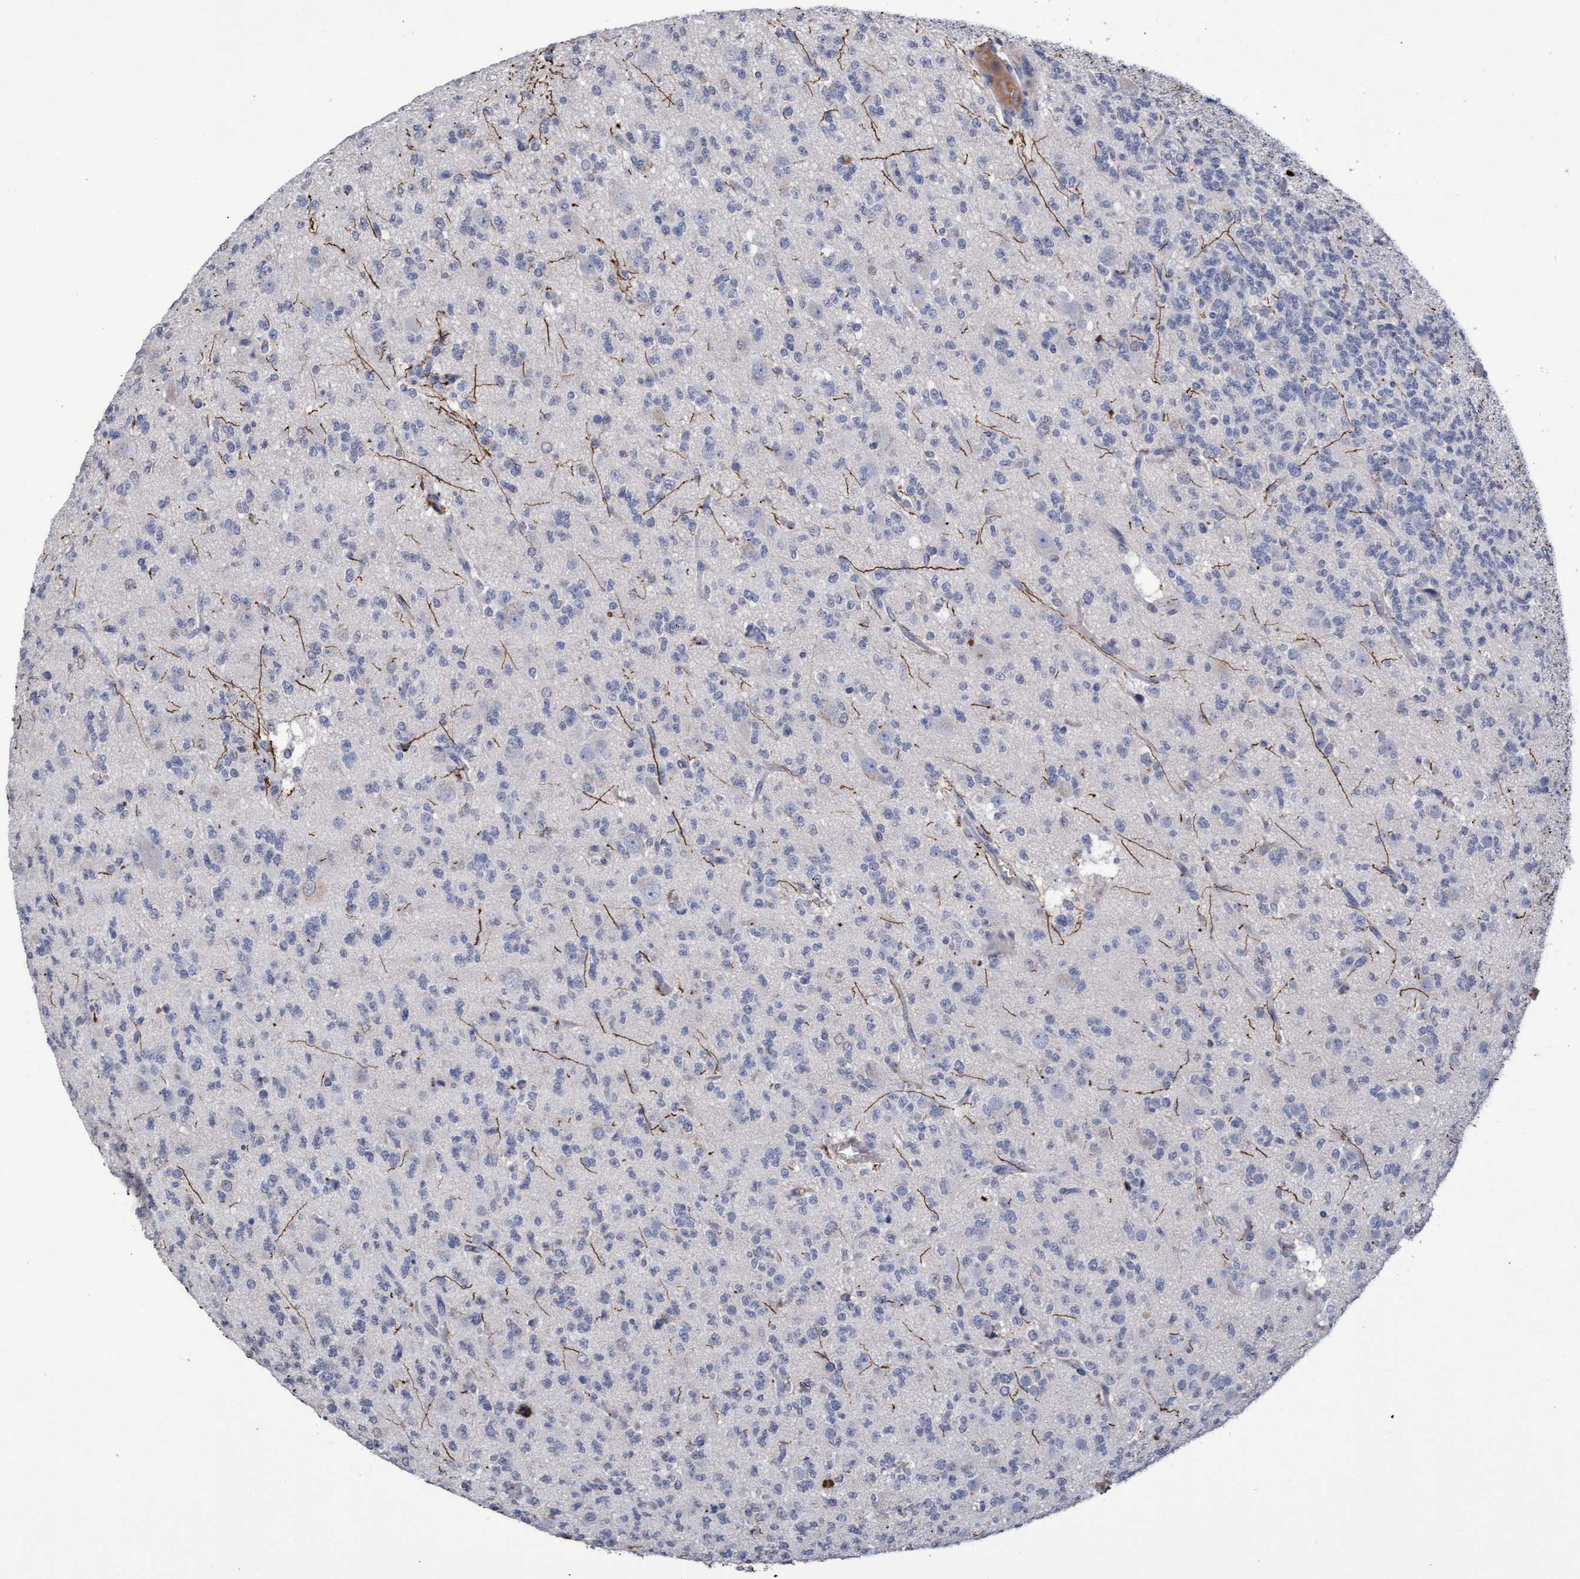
{"staining": {"intensity": "negative", "quantity": "none", "location": "none"}, "tissue": "glioma", "cell_type": "Tumor cells", "image_type": "cancer", "snomed": [{"axis": "morphology", "description": "Glioma, malignant, Low grade"}, {"axis": "topography", "description": "Brain"}], "caption": "High magnification brightfield microscopy of low-grade glioma (malignant) stained with DAB (3,3'-diaminobenzidine) (brown) and counterstained with hematoxylin (blue): tumor cells show no significant positivity.", "gene": "GPR39", "patient": {"sex": "male", "age": 38}}